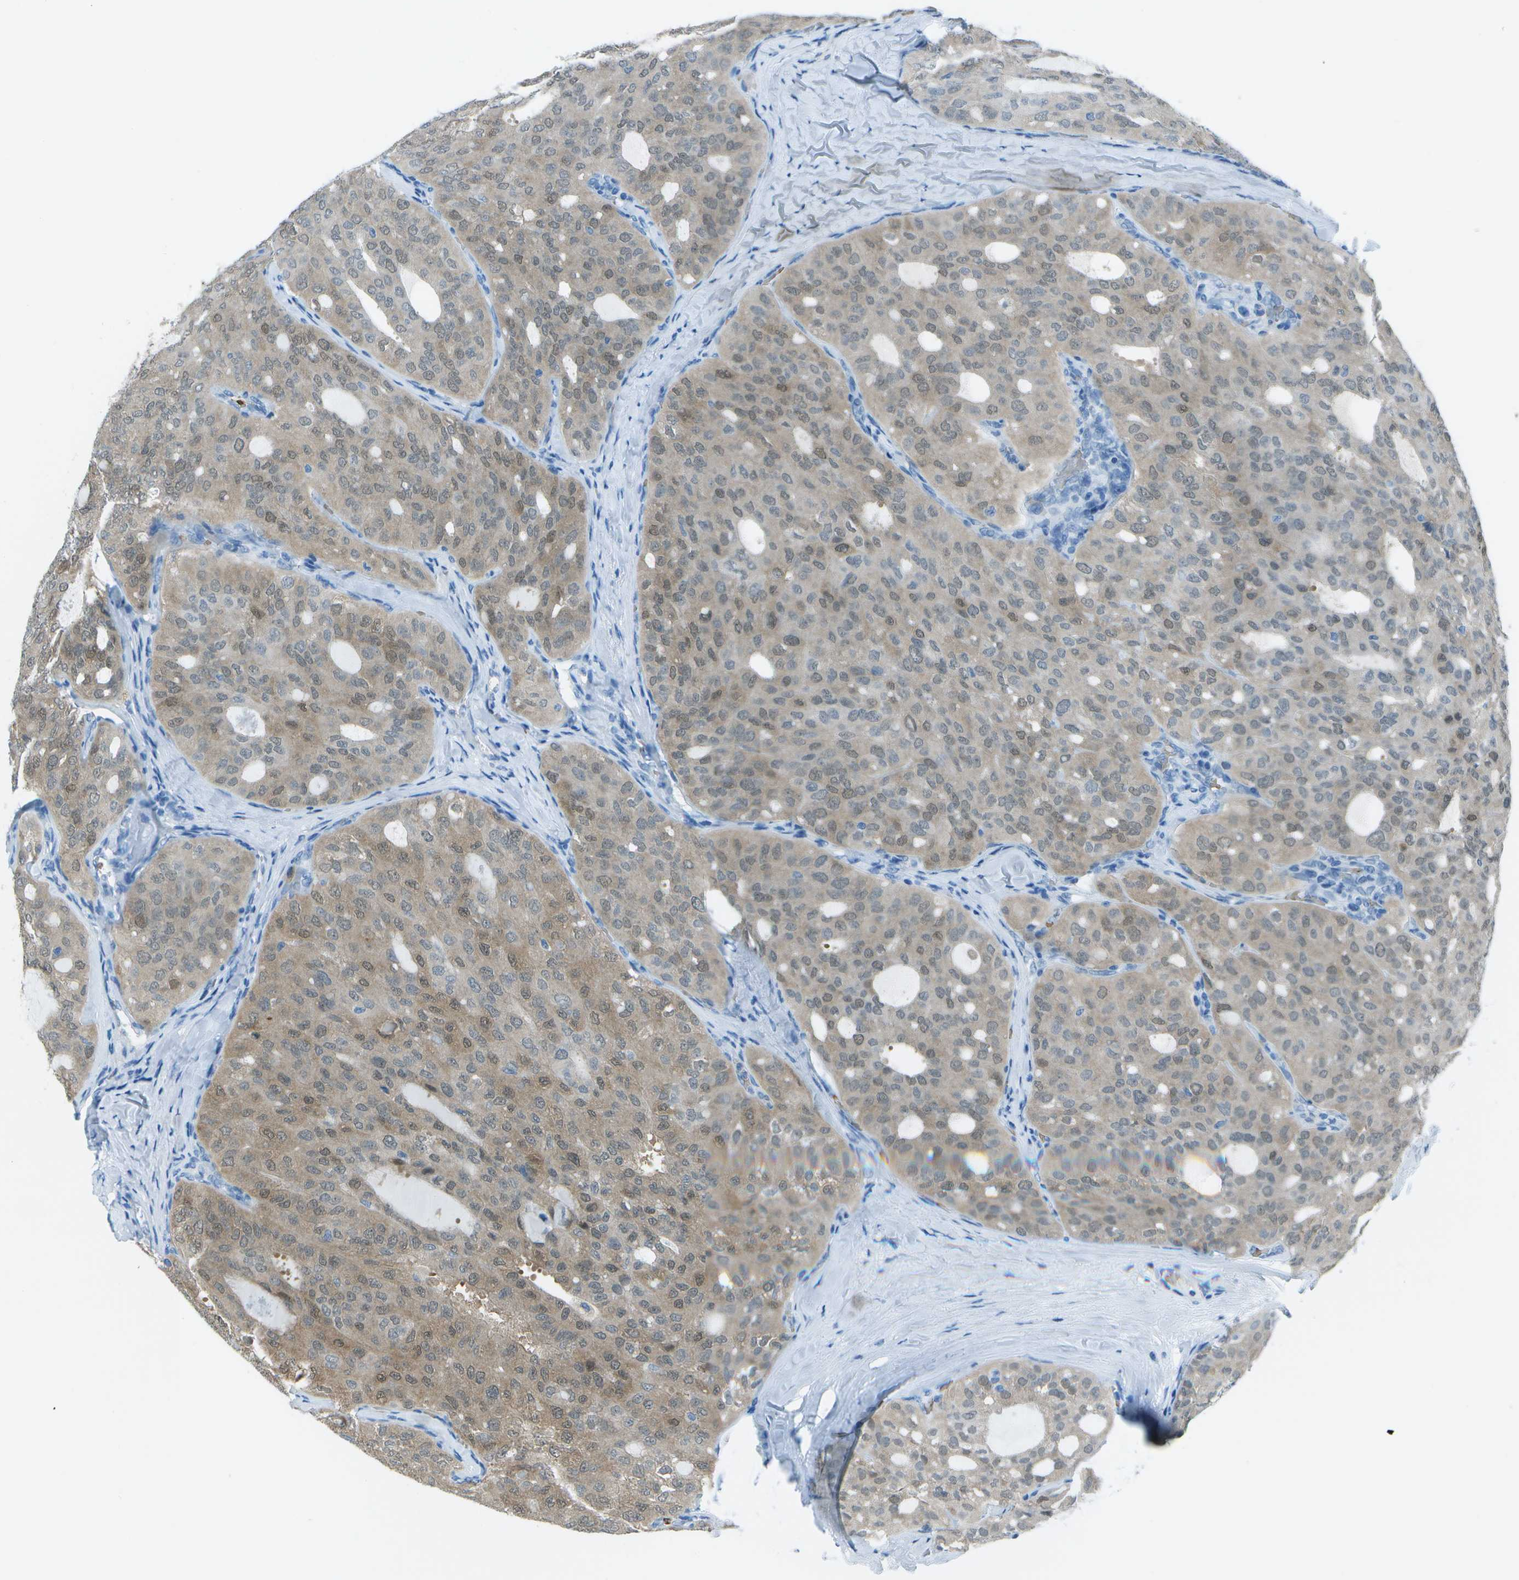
{"staining": {"intensity": "weak", "quantity": ">75%", "location": "cytoplasmic/membranous,nuclear"}, "tissue": "thyroid cancer", "cell_type": "Tumor cells", "image_type": "cancer", "snomed": [{"axis": "morphology", "description": "Follicular adenoma carcinoma, NOS"}, {"axis": "topography", "description": "Thyroid gland"}], "caption": "About >75% of tumor cells in thyroid follicular adenoma carcinoma display weak cytoplasmic/membranous and nuclear protein expression as visualized by brown immunohistochemical staining.", "gene": "ASL", "patient": {"sex": "male", "age": 75}}